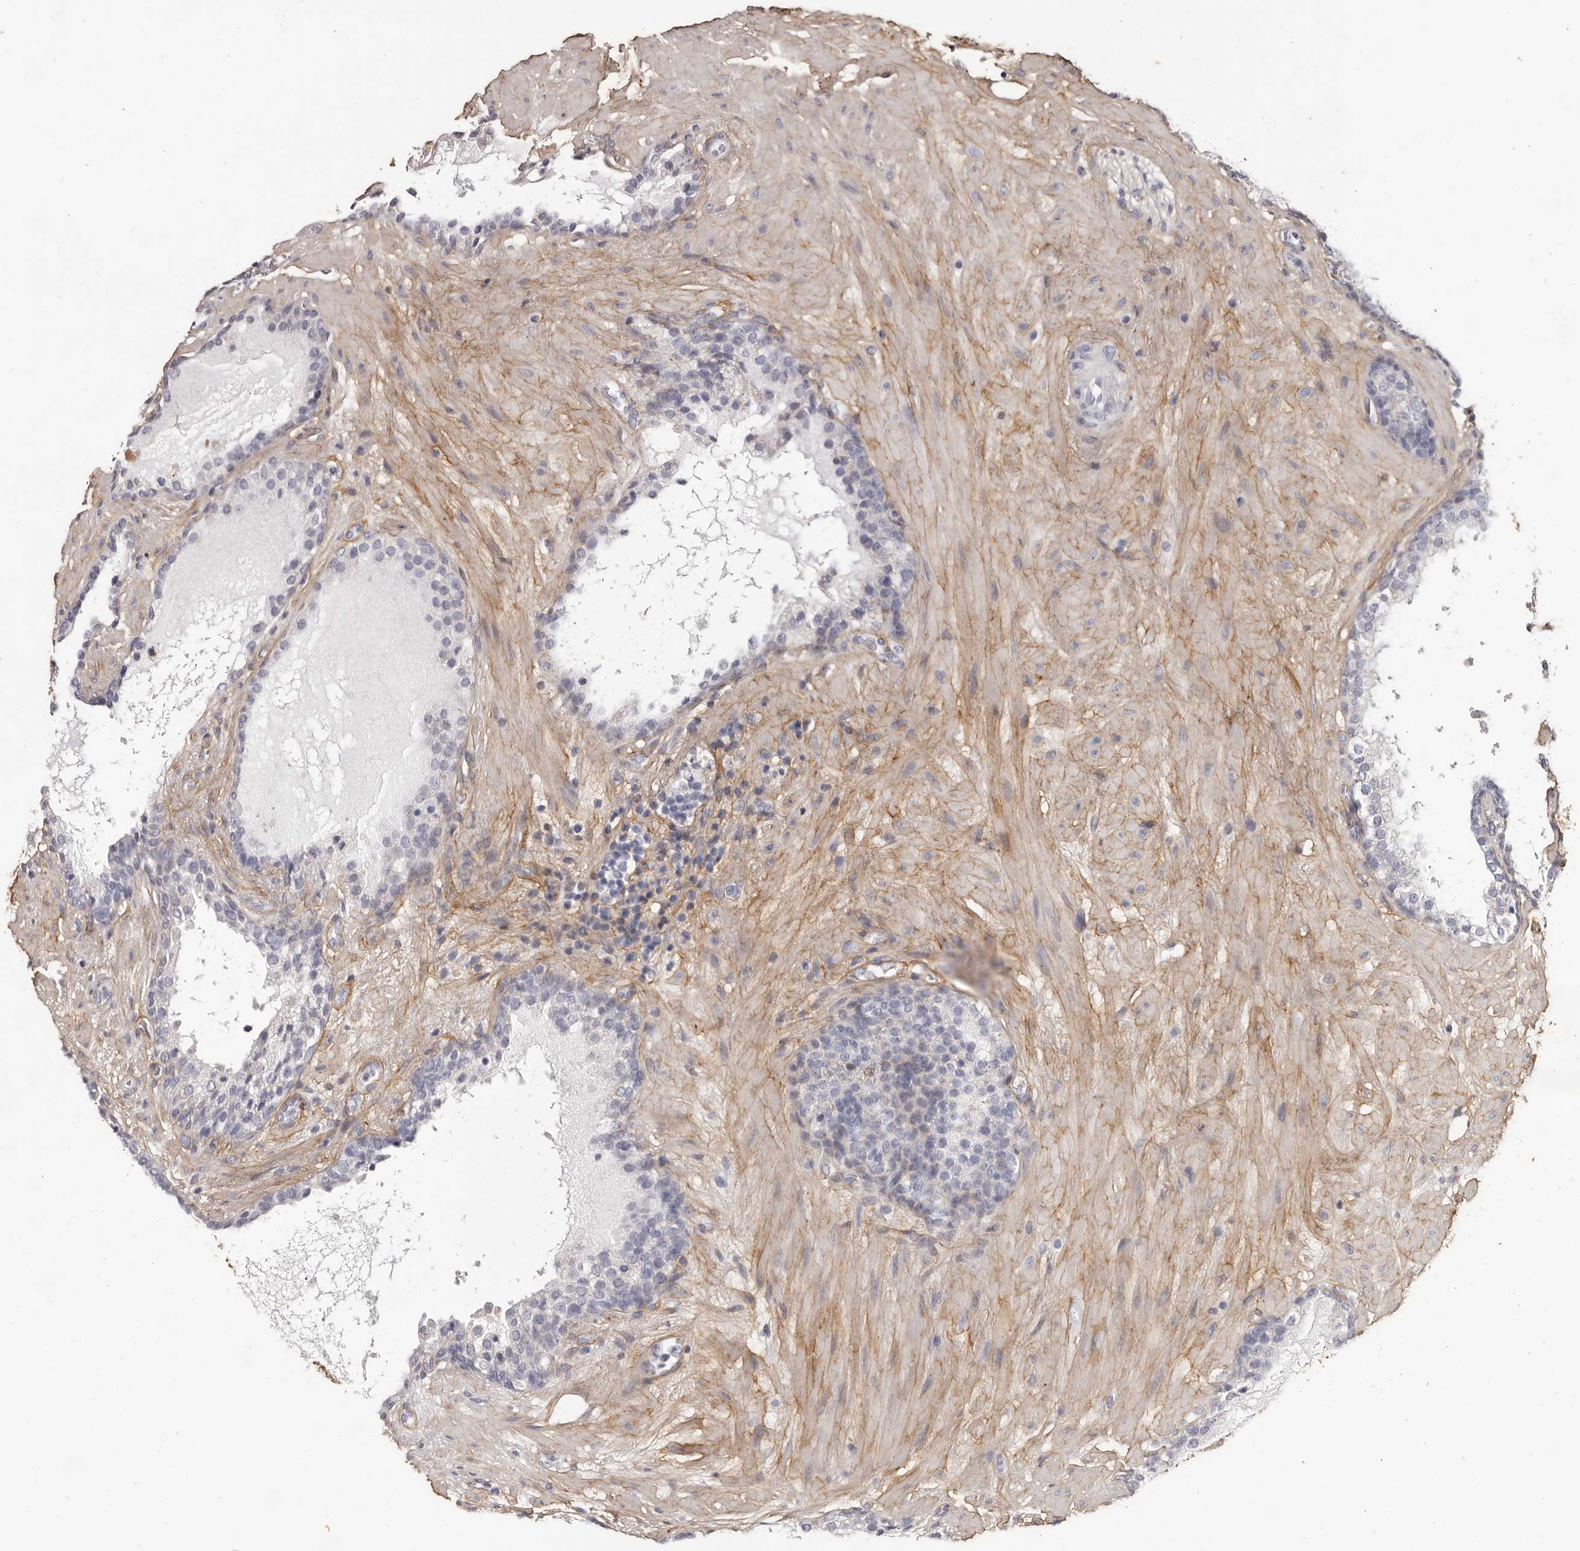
{"staining": {"intensity": "negative", "quantity": "none", "location": "none"}, "tissue": "prostate cancer", "cell_type": "Tumor cells", "image_type": "cancer", "snomed": [{"axis": "morphology", "description": "Adenocarcinoma, High grade"}, {"axis": "topography", "description": "Prostate"}], "caption": "This is an immunohistochemistry (IHC) histopathology image of prostate cancer (high-grade adenocarcinoma). There is no staining in tumor cells.", "gene": "COL6A1", "patient": {"sex": "male", "age": 56}}